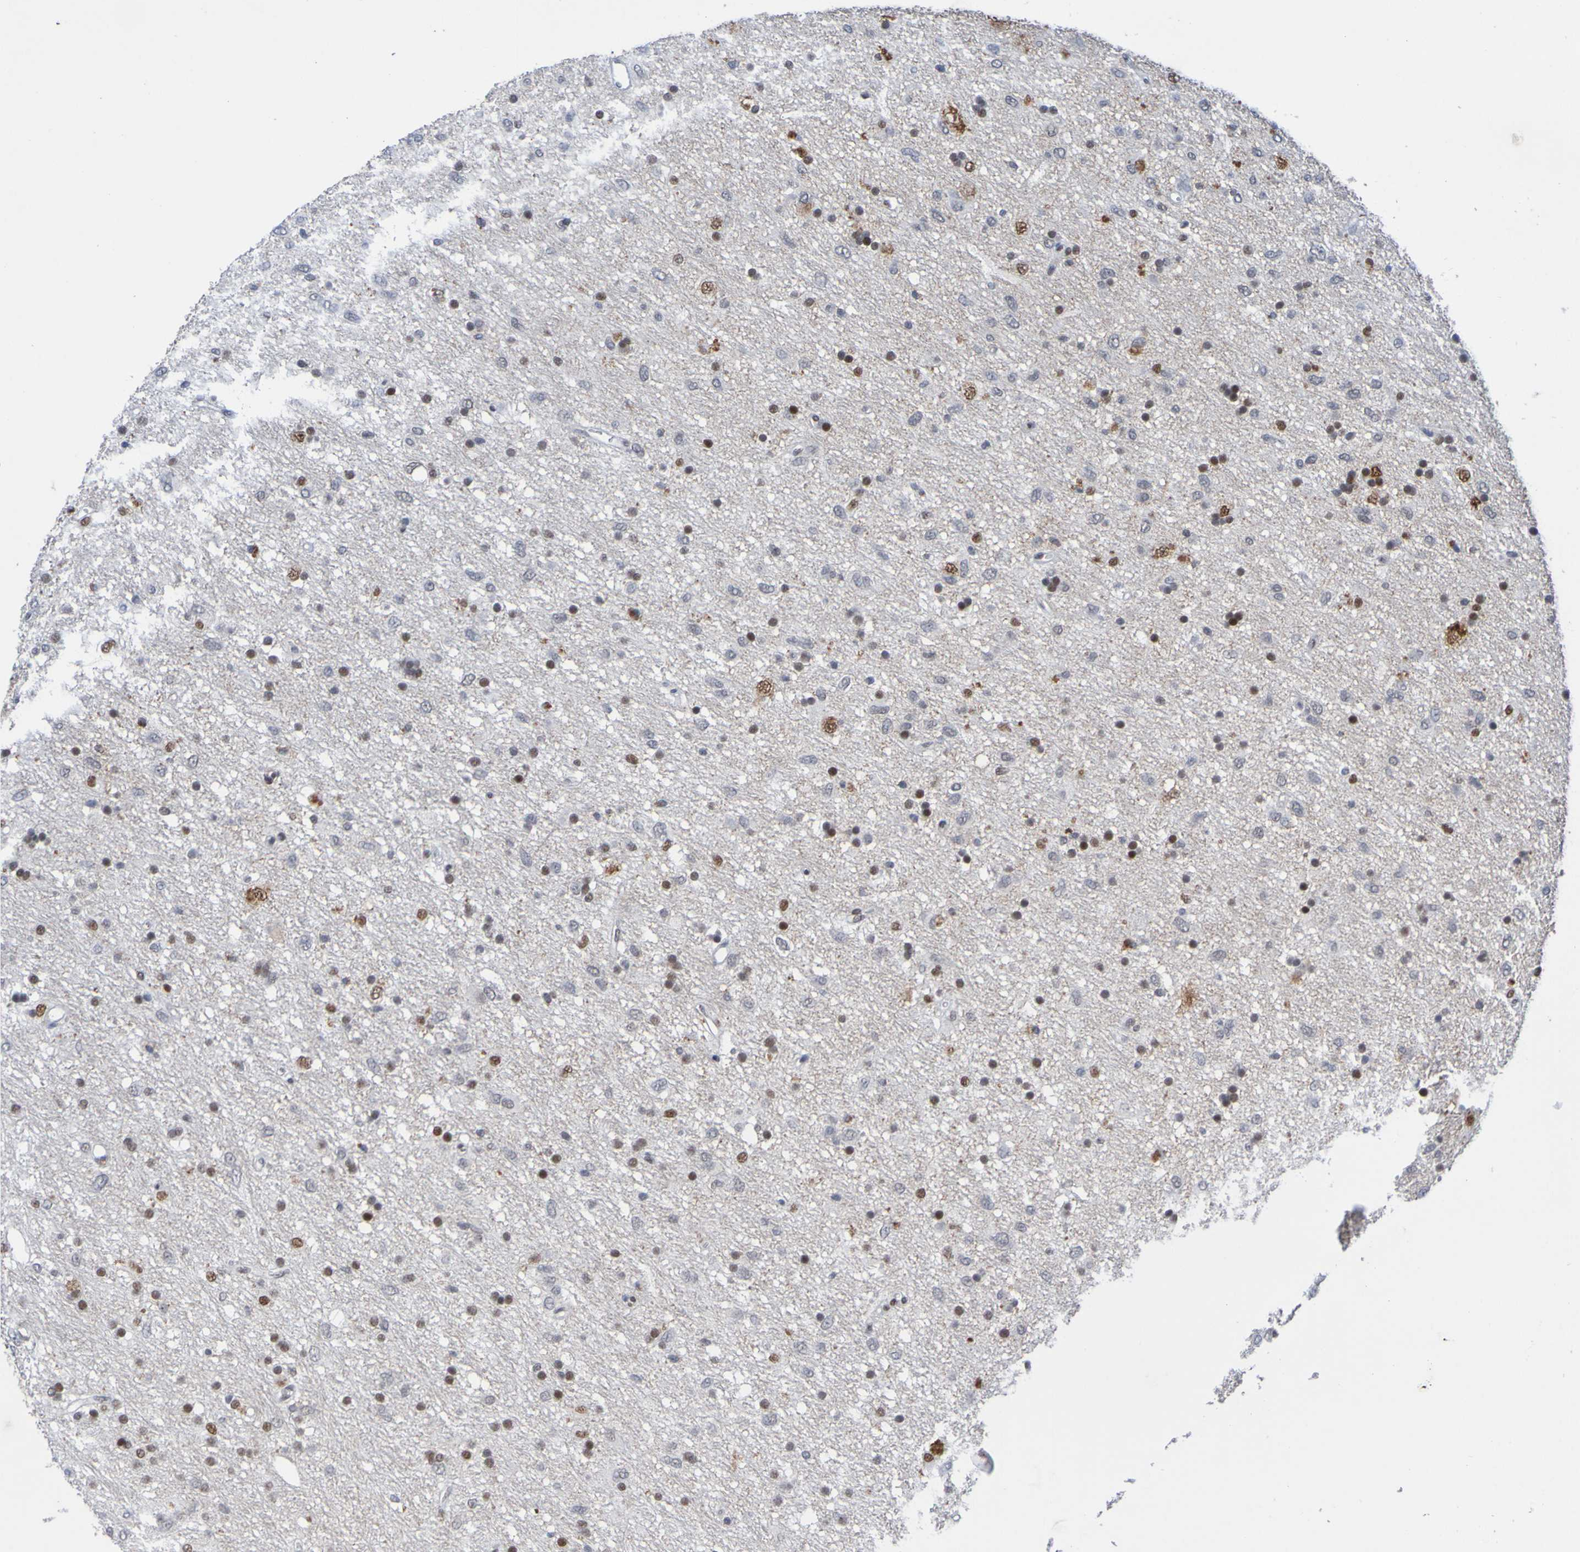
{"staining": {"intensity": "moderate", "quantity": "25%-75%", "location": "nuclear"}, "tissue": "glioma", "cell_type": "Tumor cells", "image_type": "cancer", "snomed": [{"axis": "morphology", "description": "Glioma, malignant, Low grade"}, {"axis": "topography", "description": "Brain"}], "caption": "Malignant glioma (low-grade) stained with DAB immunohistochemistry displays medium levels of moderate nuclear positivity in about 25%-75% of tumor cells.", "gene": "PCGF1", "patient": {"sex": "male", "age": 77}}